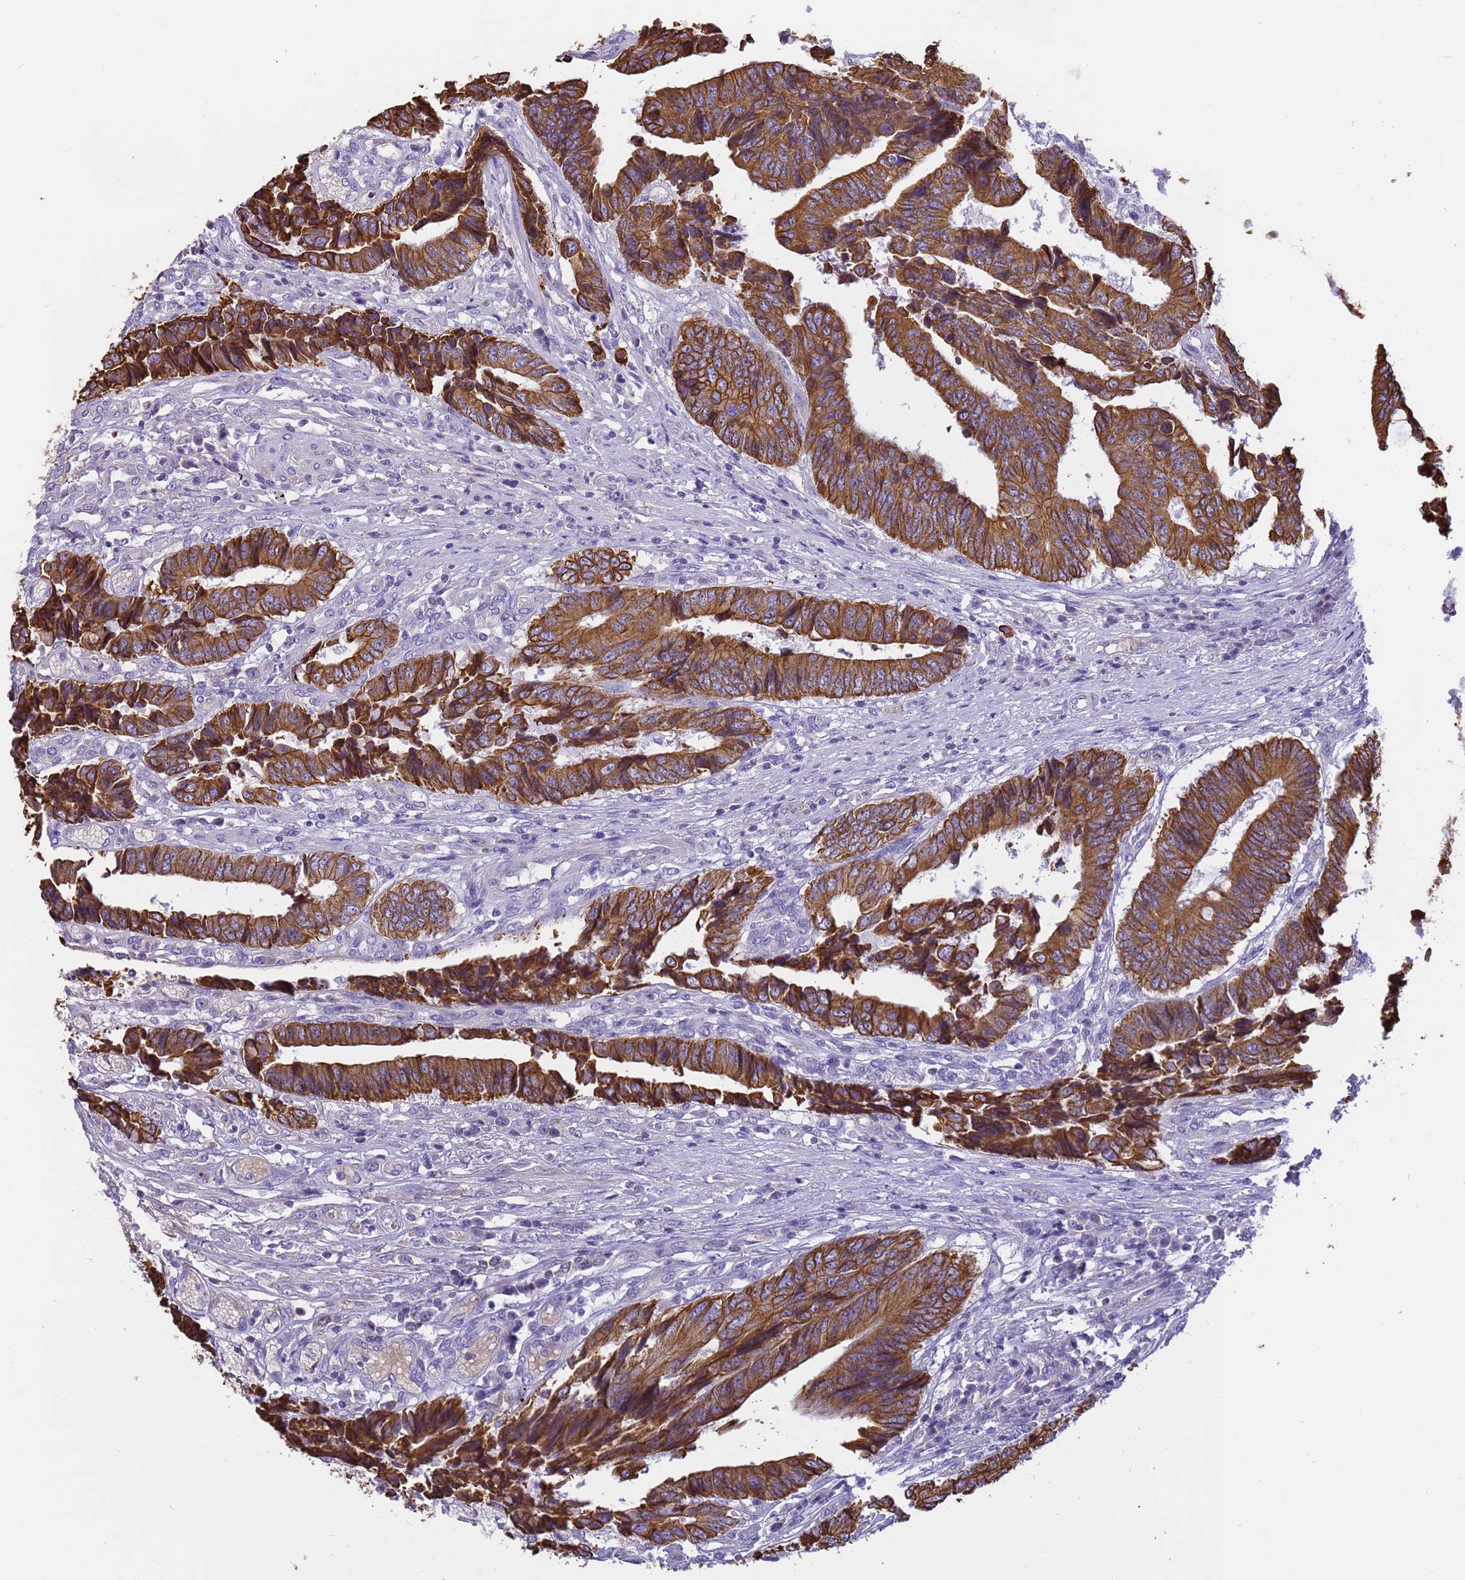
{"staining": {"intensity": "strong", "quantity": ">75%", "location": "cytoplasmic/membranous"}, "tissue": "colorectal cancer", "cell_type": "Tumor cells", "image_type": "cancer", "snomed": [{"axis": "morphology", "description": "Adenocarcinoma, NOS"}, {"axis": "topography", "description": "Rectum"}], "caption": "Human colorectal adenocarcinoma stained for a protein (brown) reveals strong cytoplasmic/membranous positive positivity in about >75% of tumor cells.", "gene": "PIEZO2", "patient": {"sex": "male", "age": 84}}